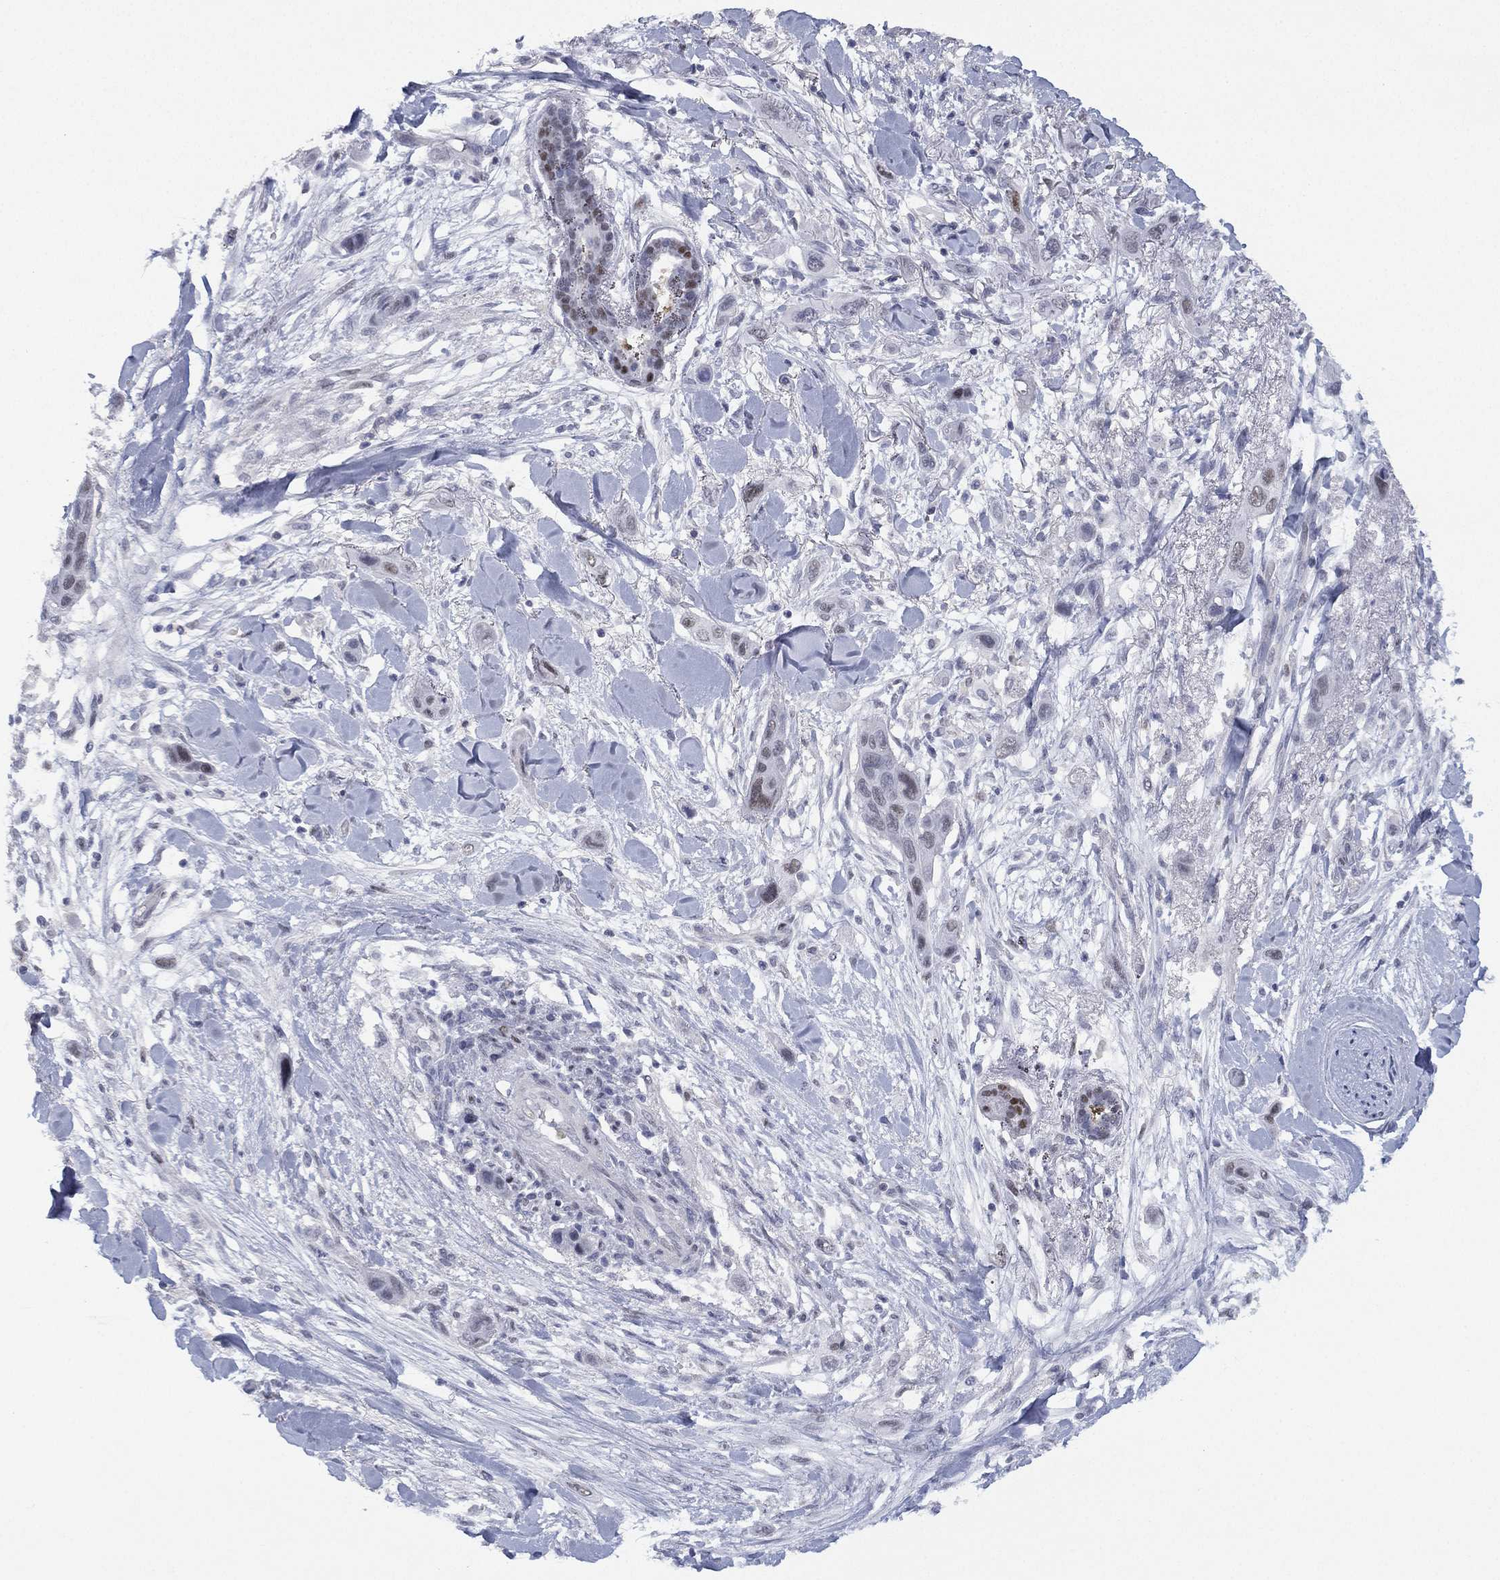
{"staining": {"intensity": "negative", "quantity": "none", "location": "none"}, "tissue": "skin cancer", "cell_type": "Tumor cells", "image_type": "cancer", "snomed": [{"axis": "morphology", "description": "Squamous cell carcinoma, NOS"}, {"axis": "topography", "description": "Skin"}], "caption": "There is no significant staining in tumor cells of skin cancer (squamous cell carcinoma).", "gene": "ZNF711", "patient": {"sex": "male", "age": 79}}